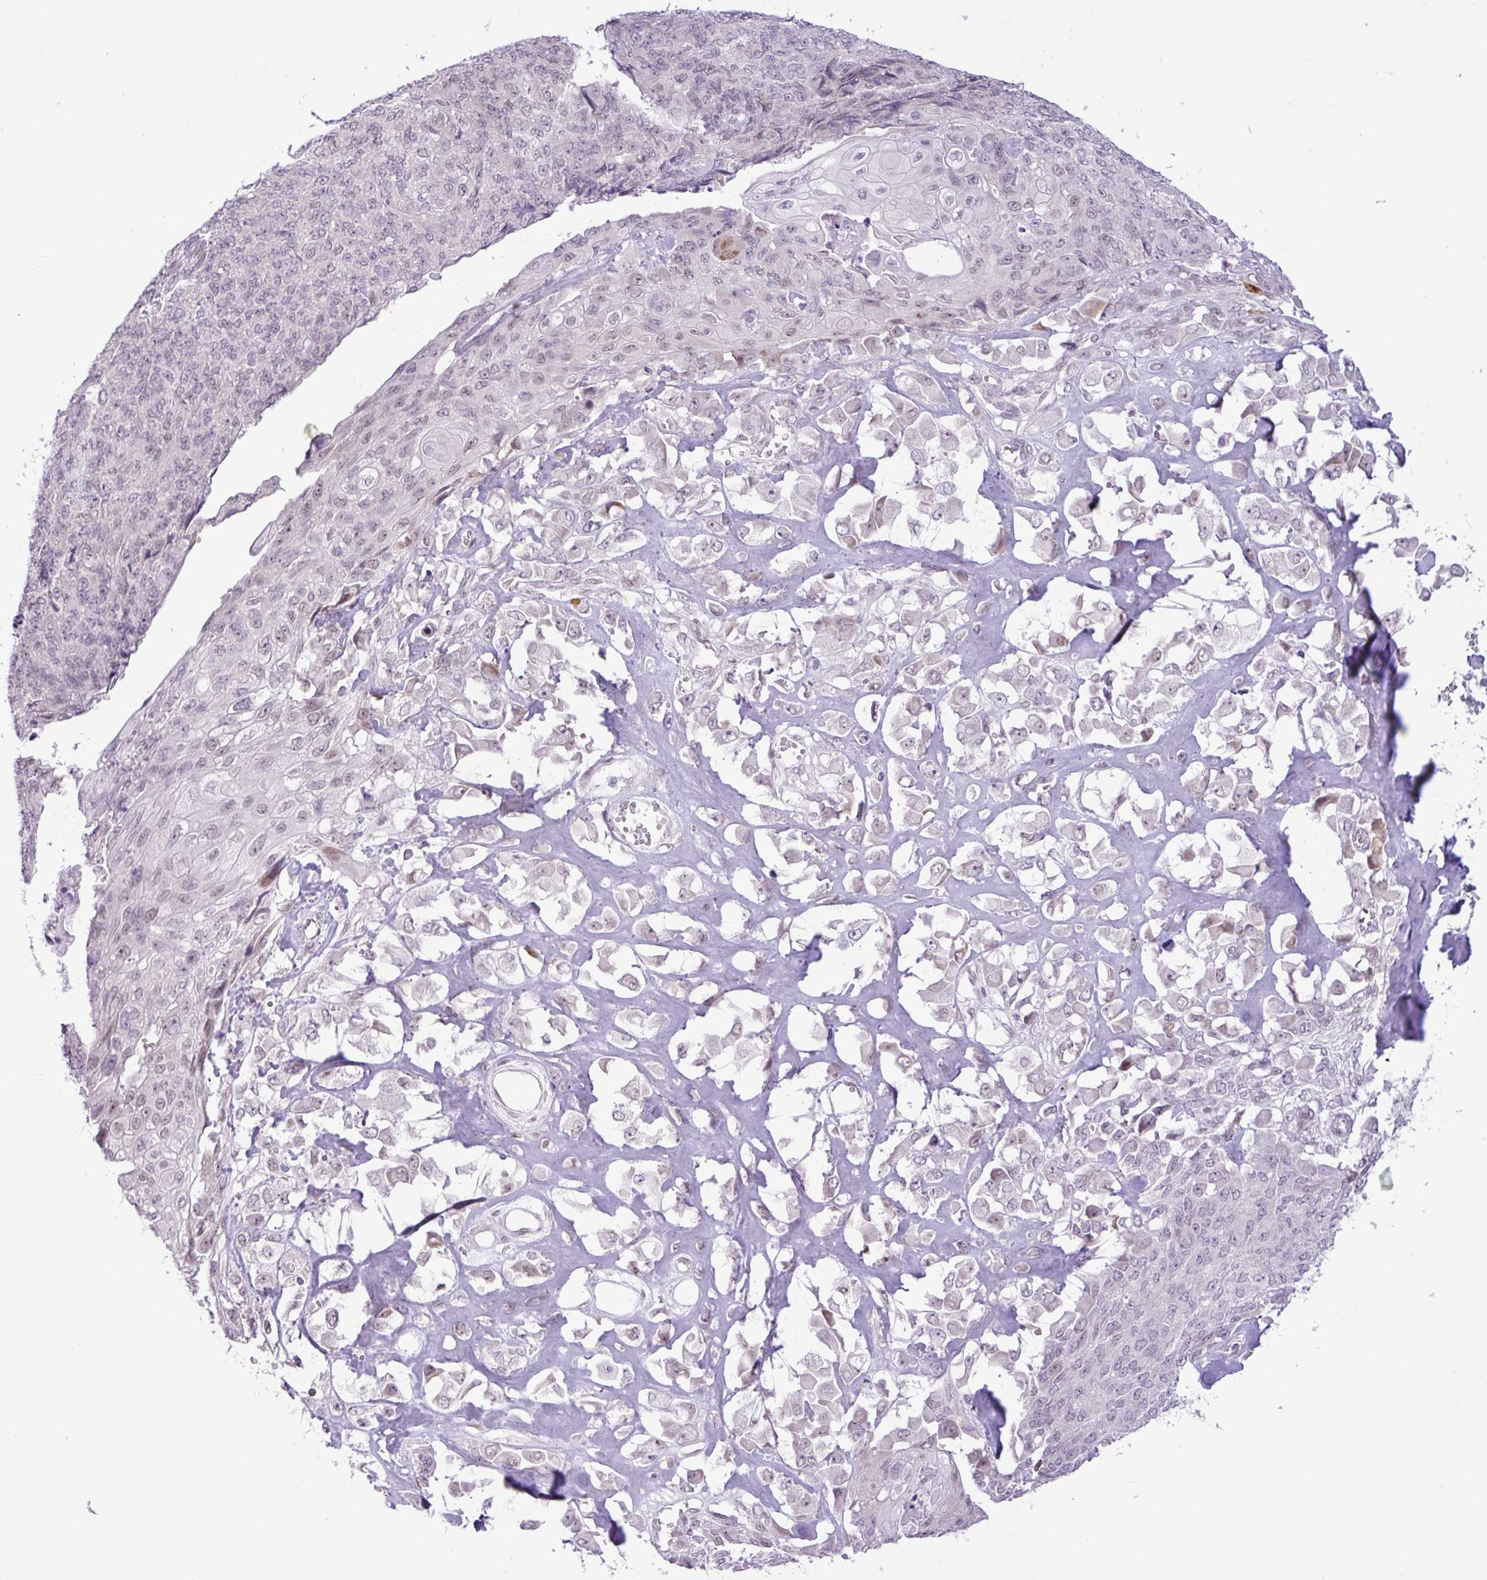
{"staining": {"intensity": "weak", "quantity": "<25%", "location": "nuclear"}, "tissue": "endometrial cancer", "cell_type": "Tumor cells", "image_type": "cancer", "snomed": [{"axis": "morphology", "description": "Adenocarcinoma, NOS"}, {"axis": "topography", "description": "Endometrium"}], "caption": "An IHC photomicrograph of endometrial cancer (adenocarcinoma) is shown. There is no staining in tumor cells of endometrial cancer (adenocarcinoma). Brightfield microscopy of immunohistochemistry (IHC) stained with DAB (3,3'-diaminobenzidine) (brown) and hematoxylin (blue), captured at high magnification.", "gene": "ELOA2", "patient": {"sex": "female", "age": 32}}